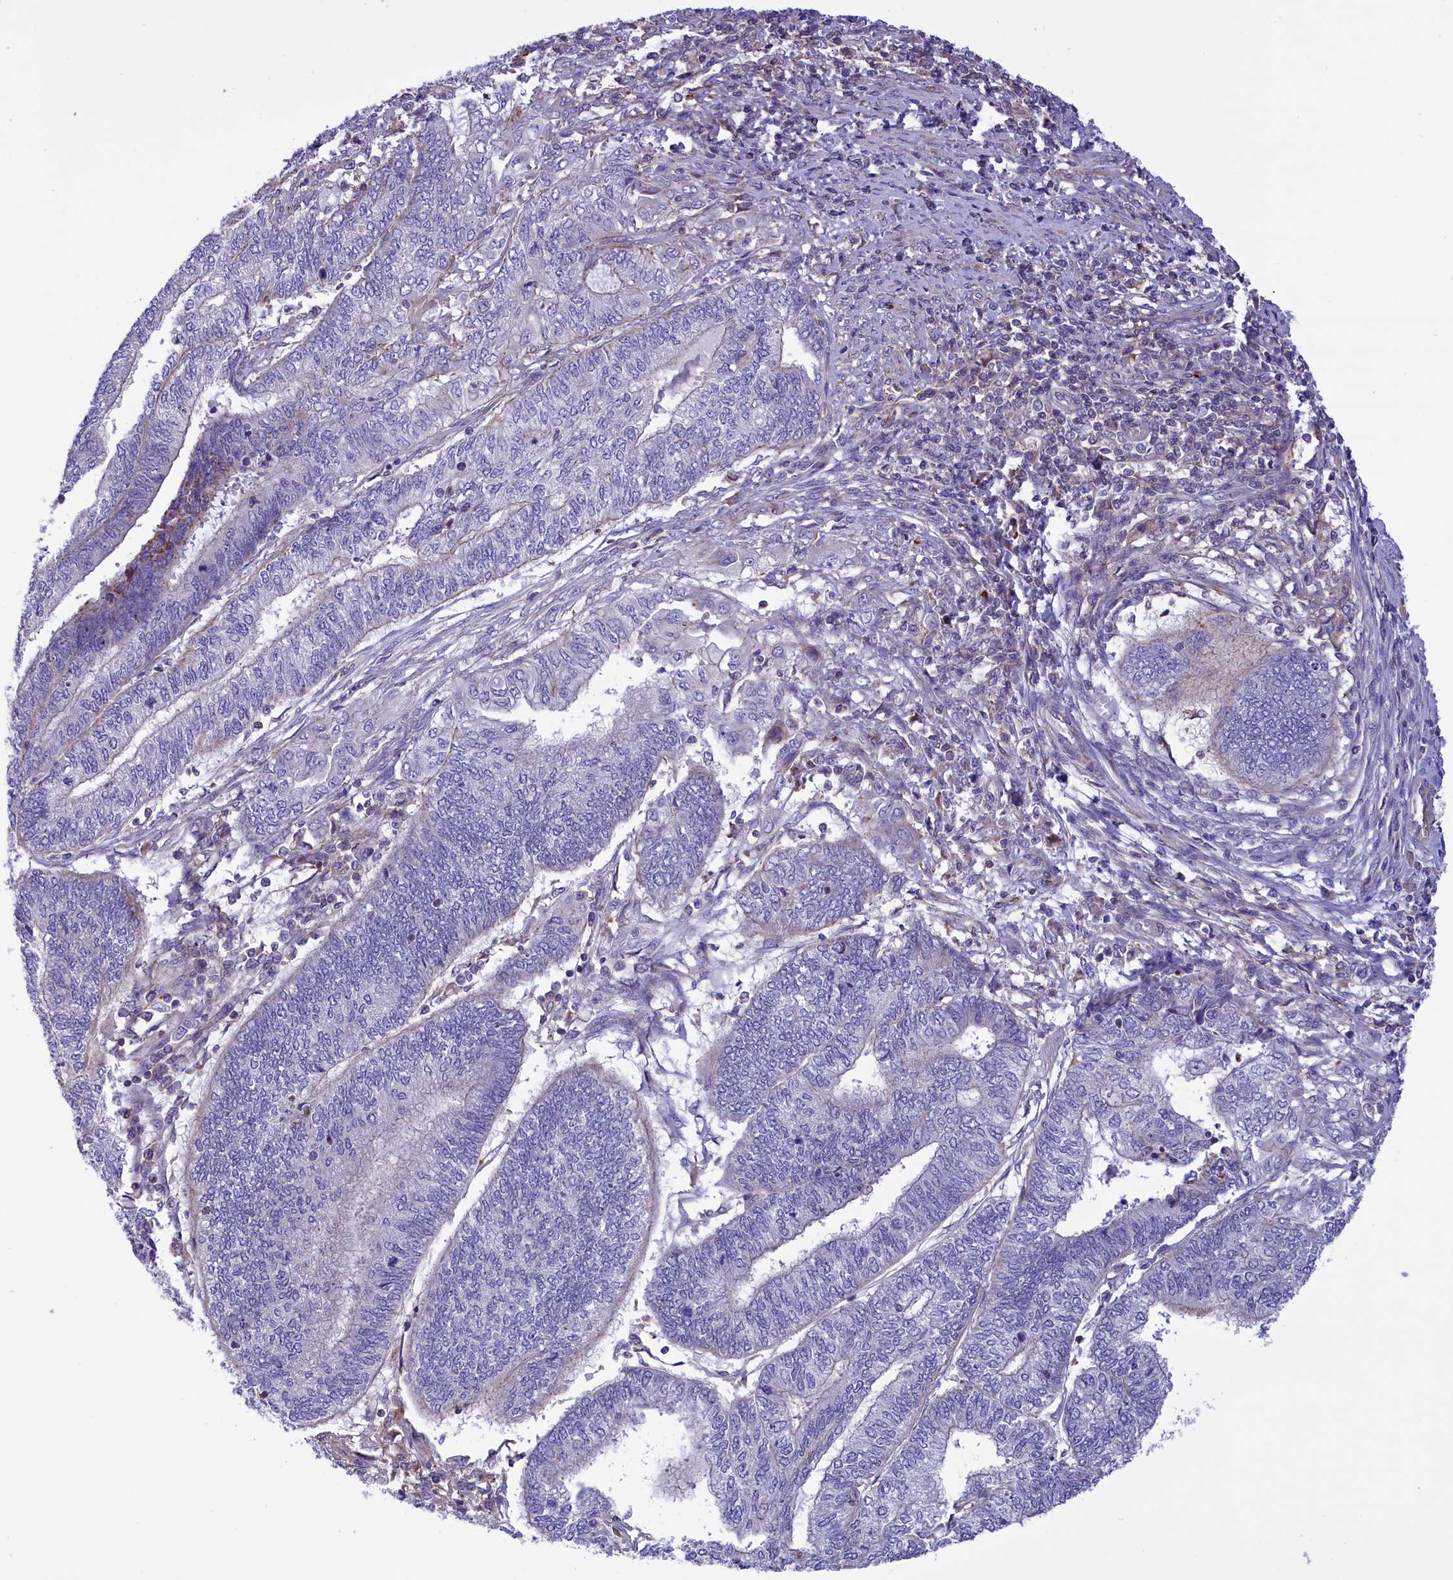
{"staining": {"intensity": "negative", "quantity": "none", "location": "none"}, "tissue": "endometrial cancer", "cell_type": "Tumor cells", "image_type": "cancer", "snomed": [{"axis": "morphology", "description": "Adenocarcinoma, NOS"}, {"axis": "topography", "description": "Uterus"}, {"axis": "topography", "description": "Endometrium"}], "caption": "Adenocarcinoma (endometrial) was stained to show a protein in brown. There is no significant expression in tumor cells.", "gene": "CORO7-PAM16", "patient": {"sex": "female", "age": 70}}